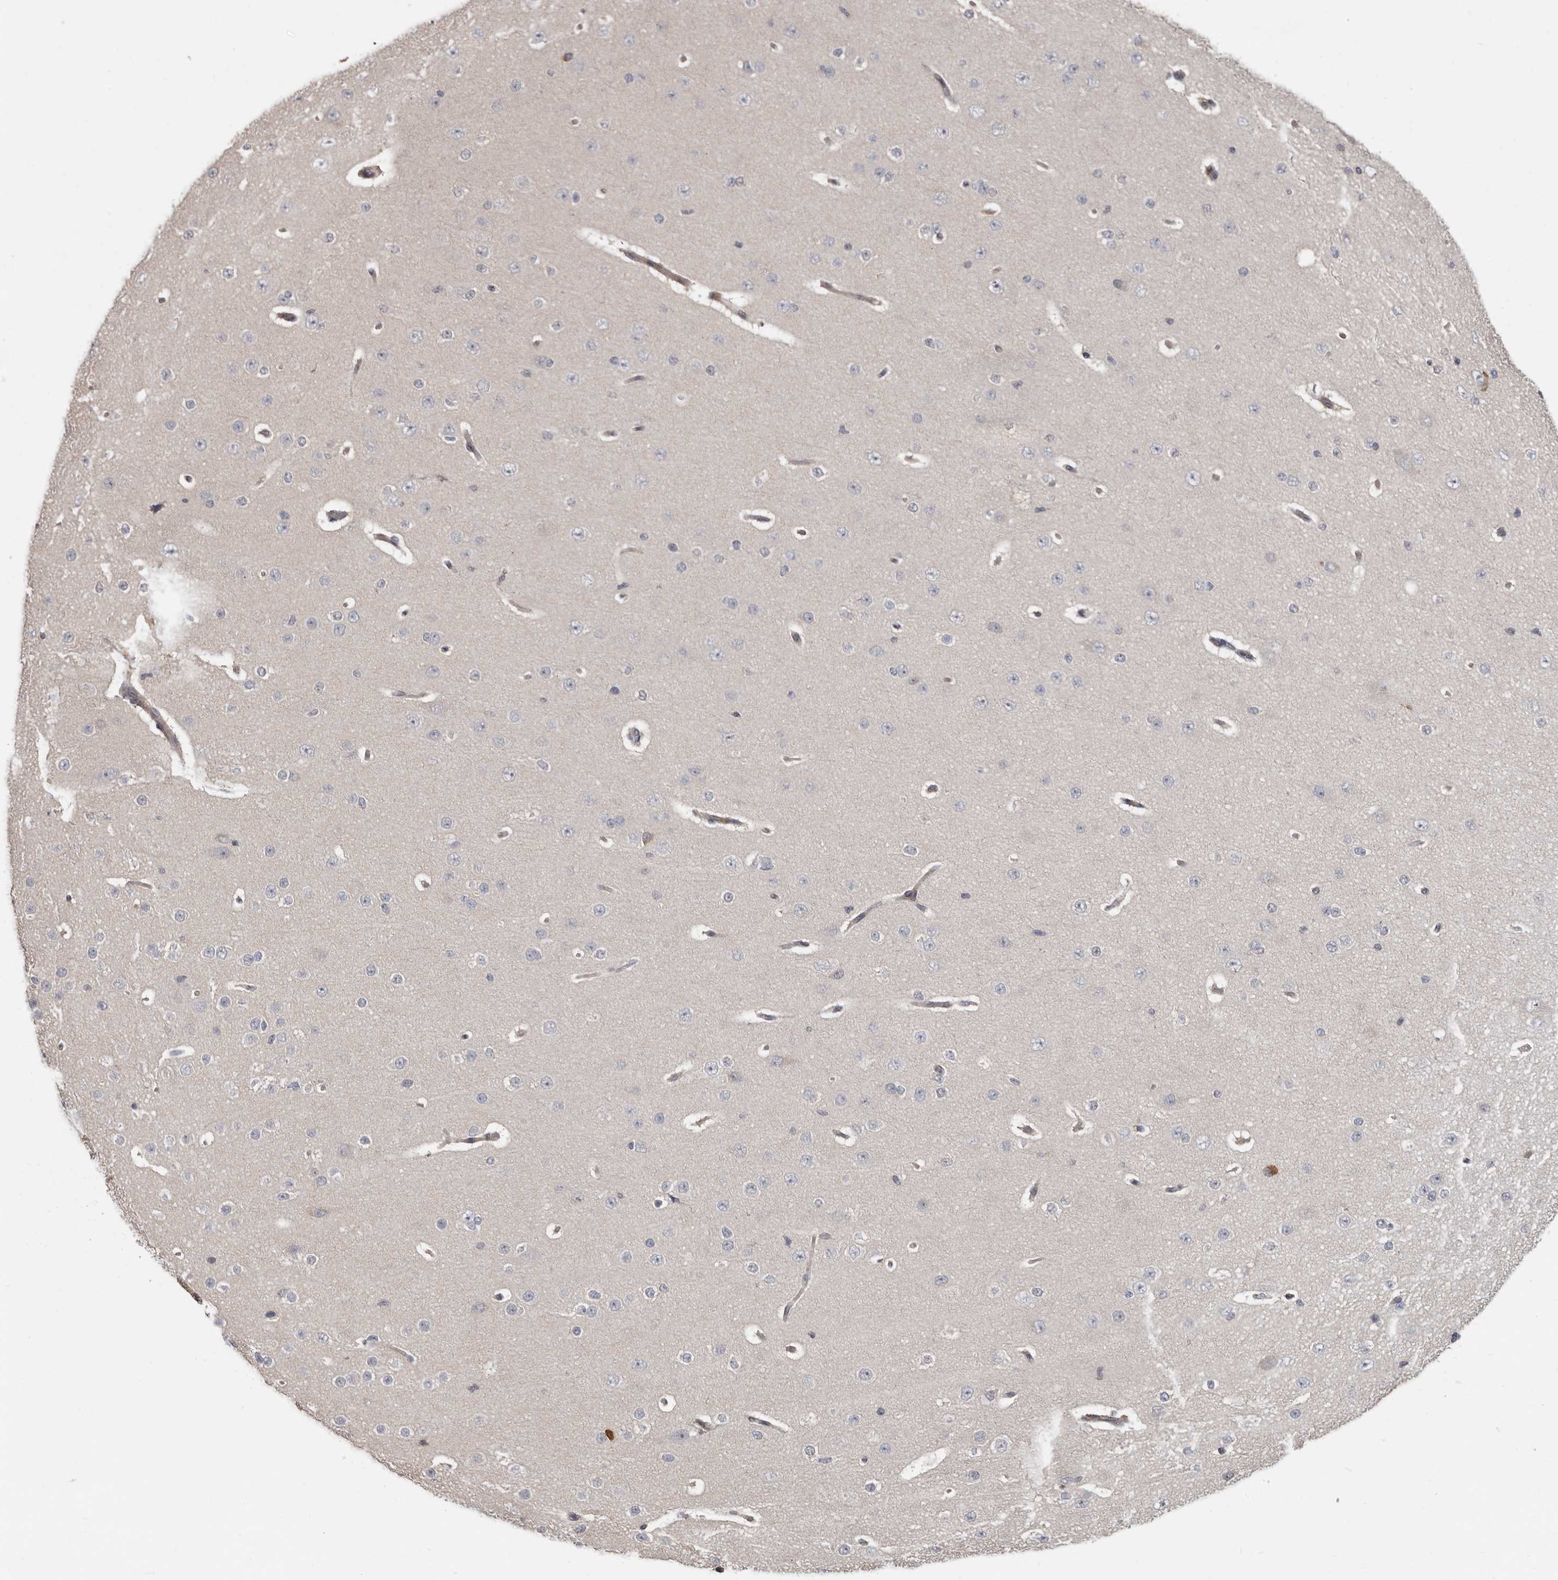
{"staining": {"intensity": "negative", "quantity": "none", "location": "none"}, "tissue": "cerebral cortex", "cell_type": "Endothelial cells", "image_type": "normal", "snomed": [{"axis": "morphology", "description": "Normal tissue, NOS"}, {"axis": "morphology", "description": "Developmental malformation"}, {"axis": "topography", "description": "Cerebral cortex"}], "caption": "The photomicrograph demonstrates no significant positivity in endothelial cells of cerebral cortex.", "gene": "MTF1", "patient": {"sex": "female", "age": 30}}